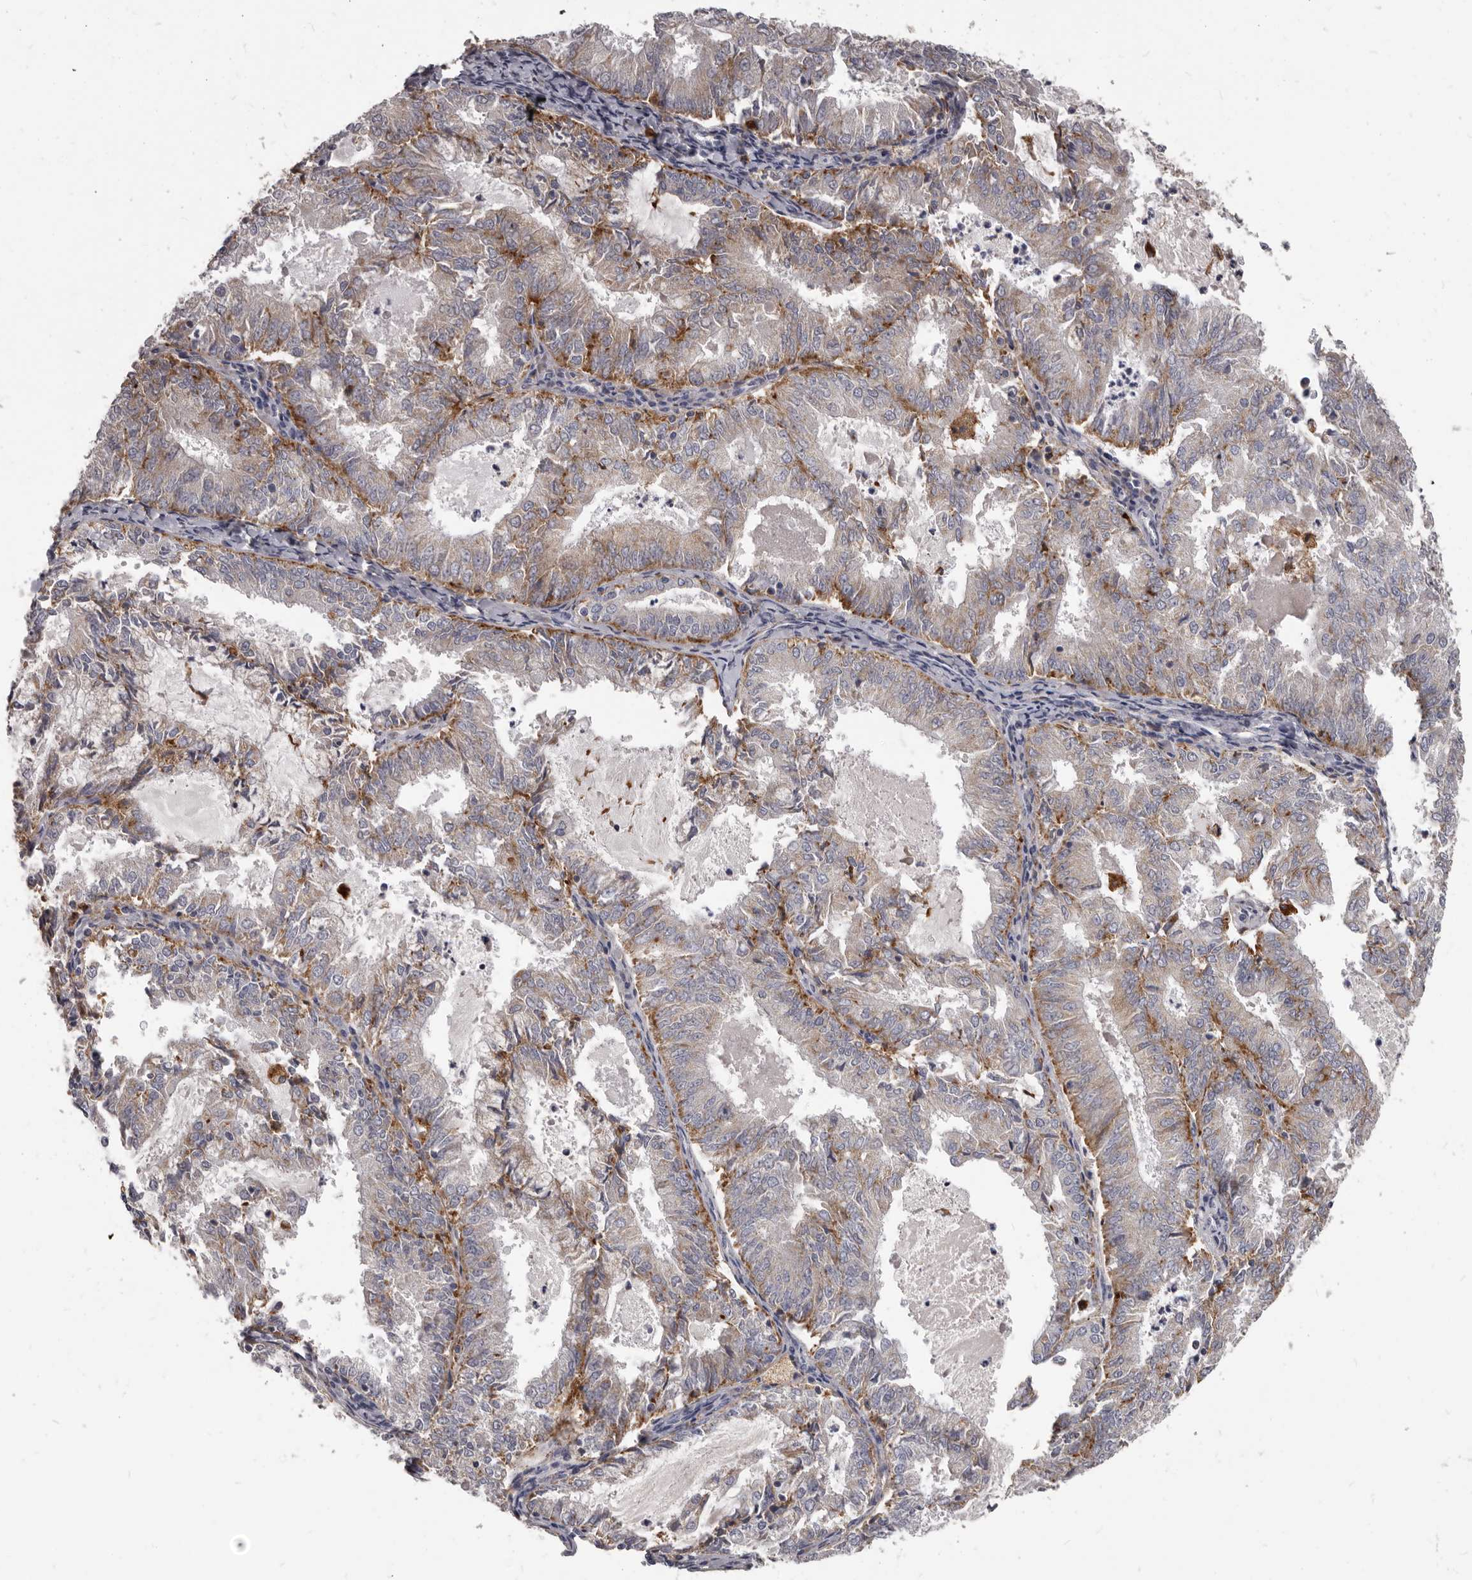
{"staining": {"intensity": "moderate", "quantity": "25%-75%", "location": "cytoplasmic/membranous"}, "tissue": "endometrial cancer", "cell_type": "Tumor cells", "image_type": "cancer", "snomed": [{"axis": "morphology", "description": "Adenocarcinoma, NOS"}, {"axis": "topography", "description": "Endometrium"}], "caption": "Brown immunohistochemical staining in adenocarcinoma (endometrial) reveals moderate cytoplasmic/membranous staining in about 25%-75% of tumor cells.", "gene": "PI4K2A", "patient": {"sex": "female", "age": 57}}